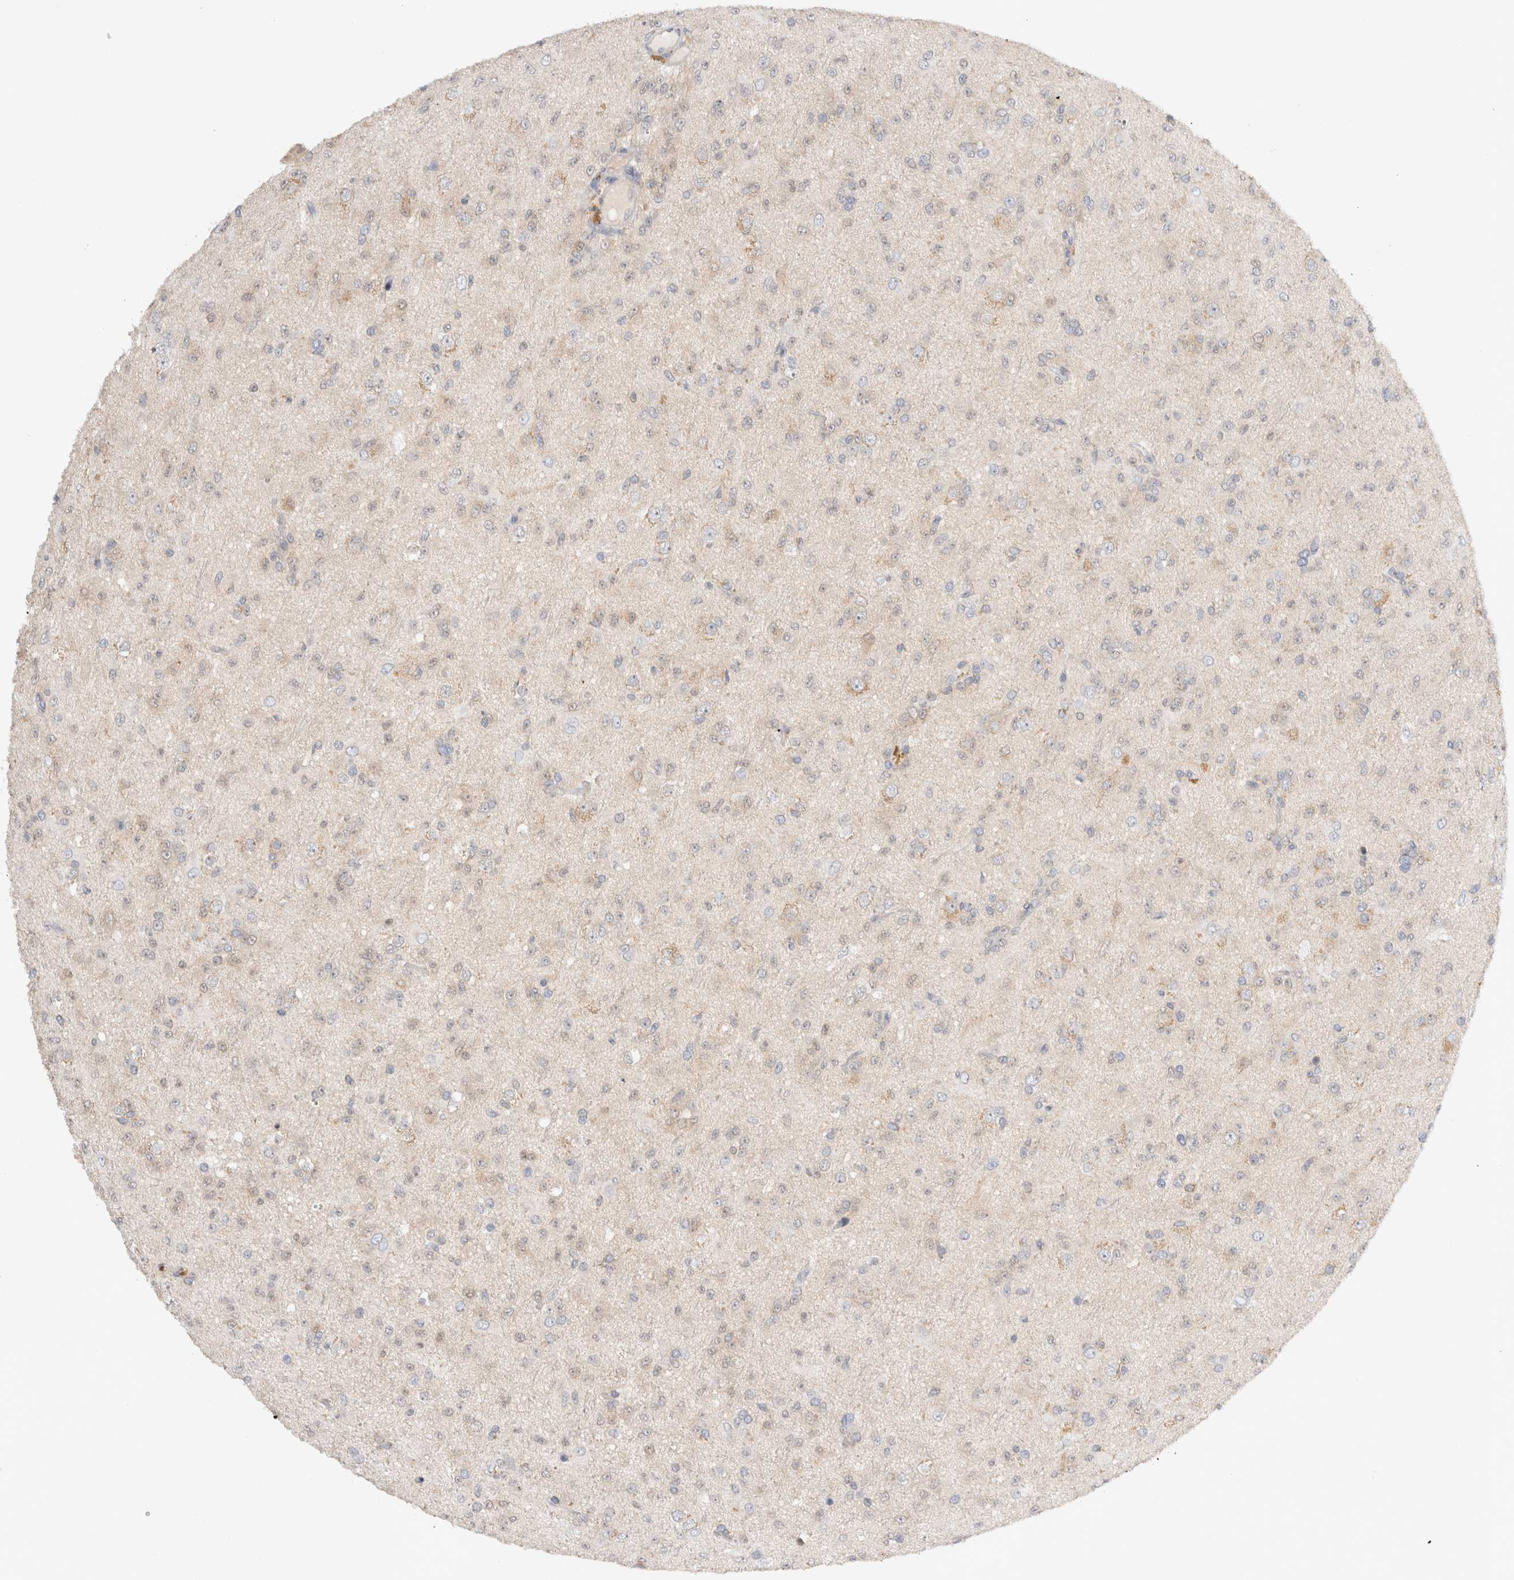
{"staining": {"intensity": "weak", "quantity": "<25%", "location": "cytoplasmic/membranous"}, "tissue": "glioma", "cell_type": "Tumor cells", "image_type": "cancer", "snomed": [{"axis": "morphology", "description": "Glioma, malignant, Low grade"}, {"axis": "topography", "description": "Brain"}], "caption": "Tumor cells show no significant protein expression in low-grade glioma (malignant).", "gene": "NEDD4L", "patient": {"sex": "male", "age": 65}}